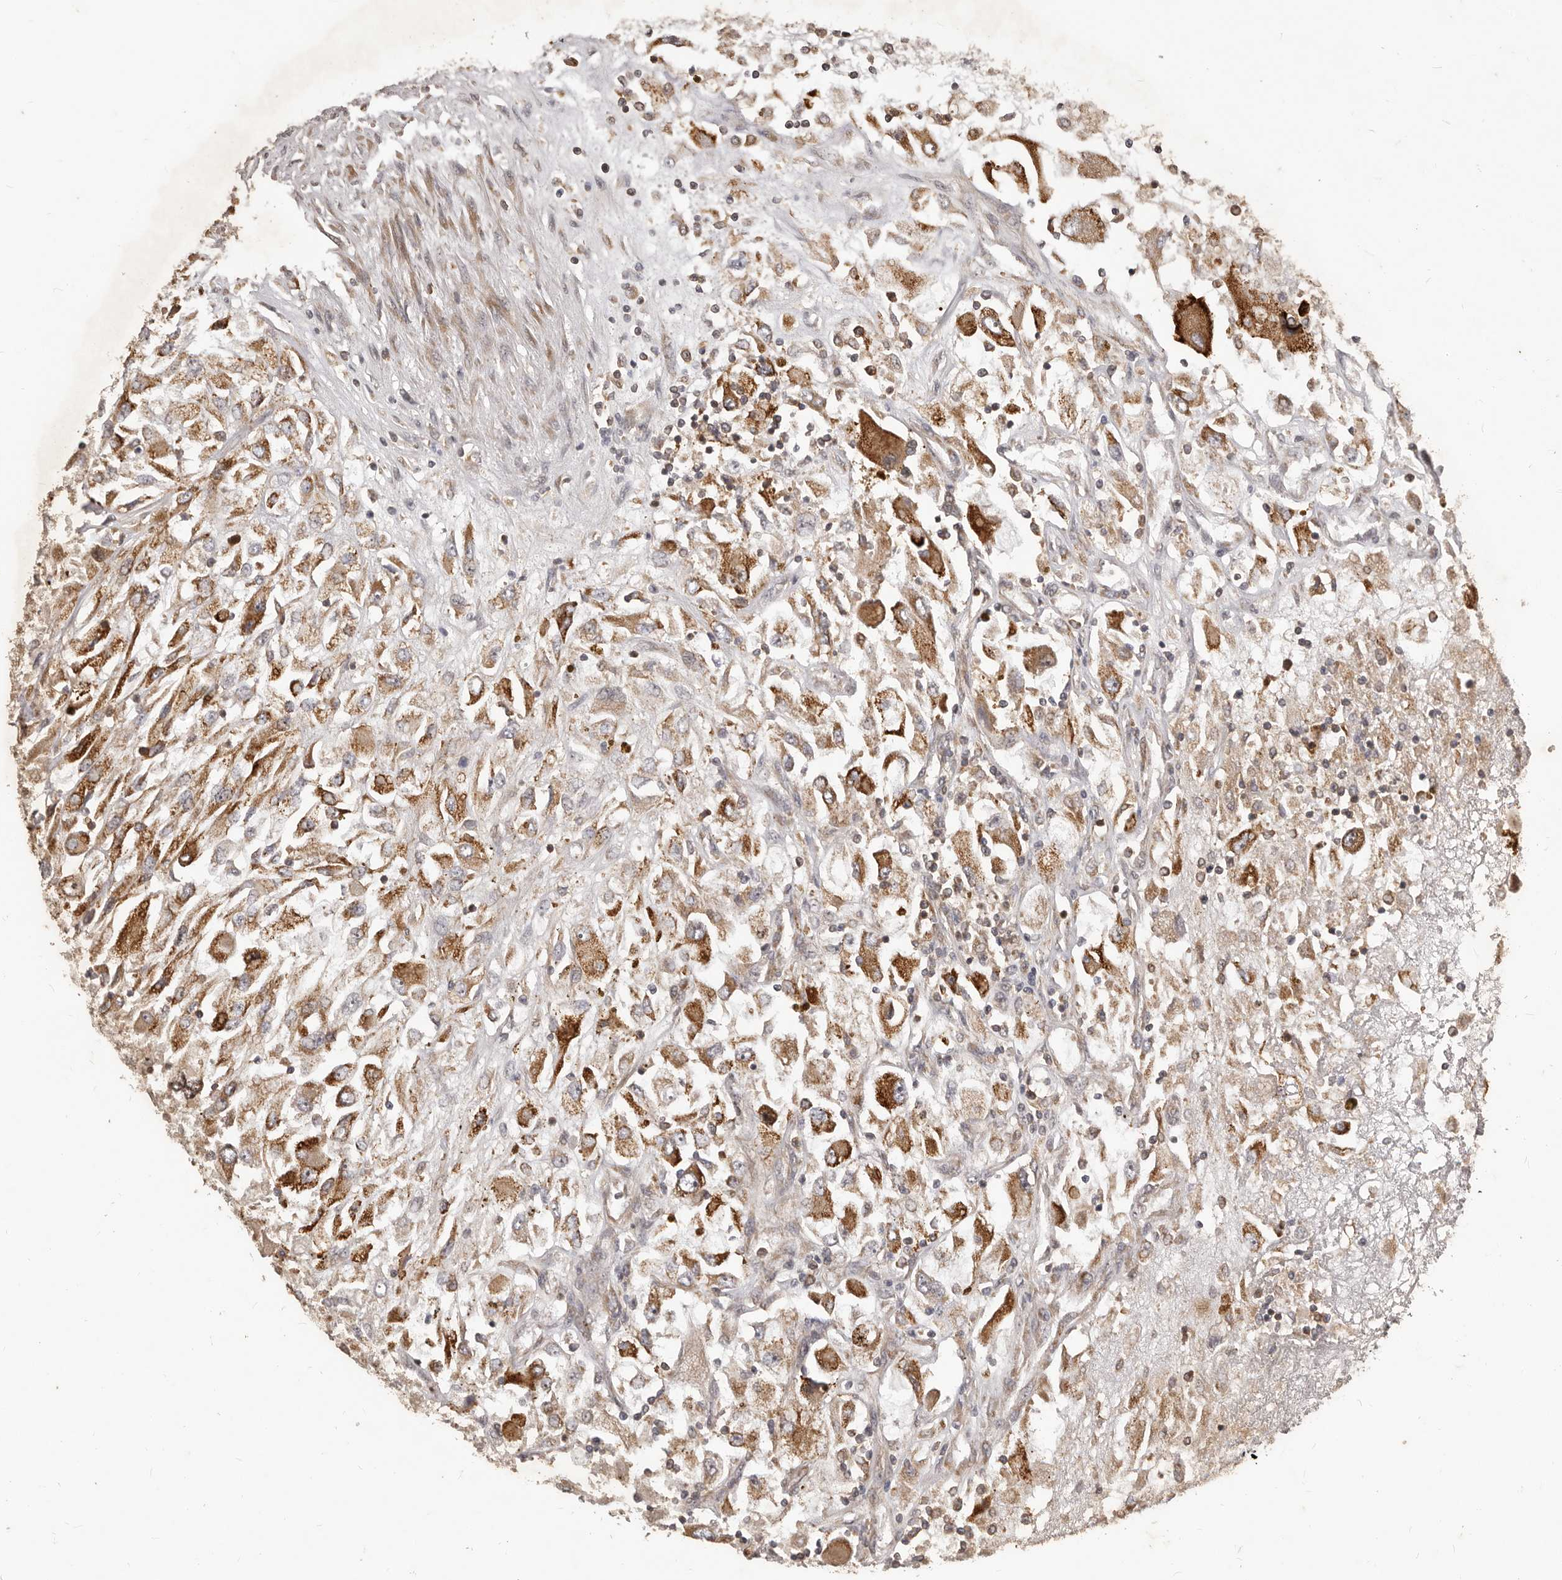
{"staining": {"intensity": "strong", "quantity": ">75%", "location": "cytoplasmic/membranous"}, "tissue": "renal cancer", "cell_type": "Tumor cells", "image_type": "cancer", "snomed": [{"axis": "morphology", "description": "Adenocarcinoma, NOS"}, {"axis": "topography", "description": "Kidney"}], "caption": "Protein staining shows strong cytoplasmic/membranous positivity in approximately >75% of tumor cells in adenocarcinoma (renal).", "gene": "RNF187", "patient": {"sex": "female", "age": 52}}